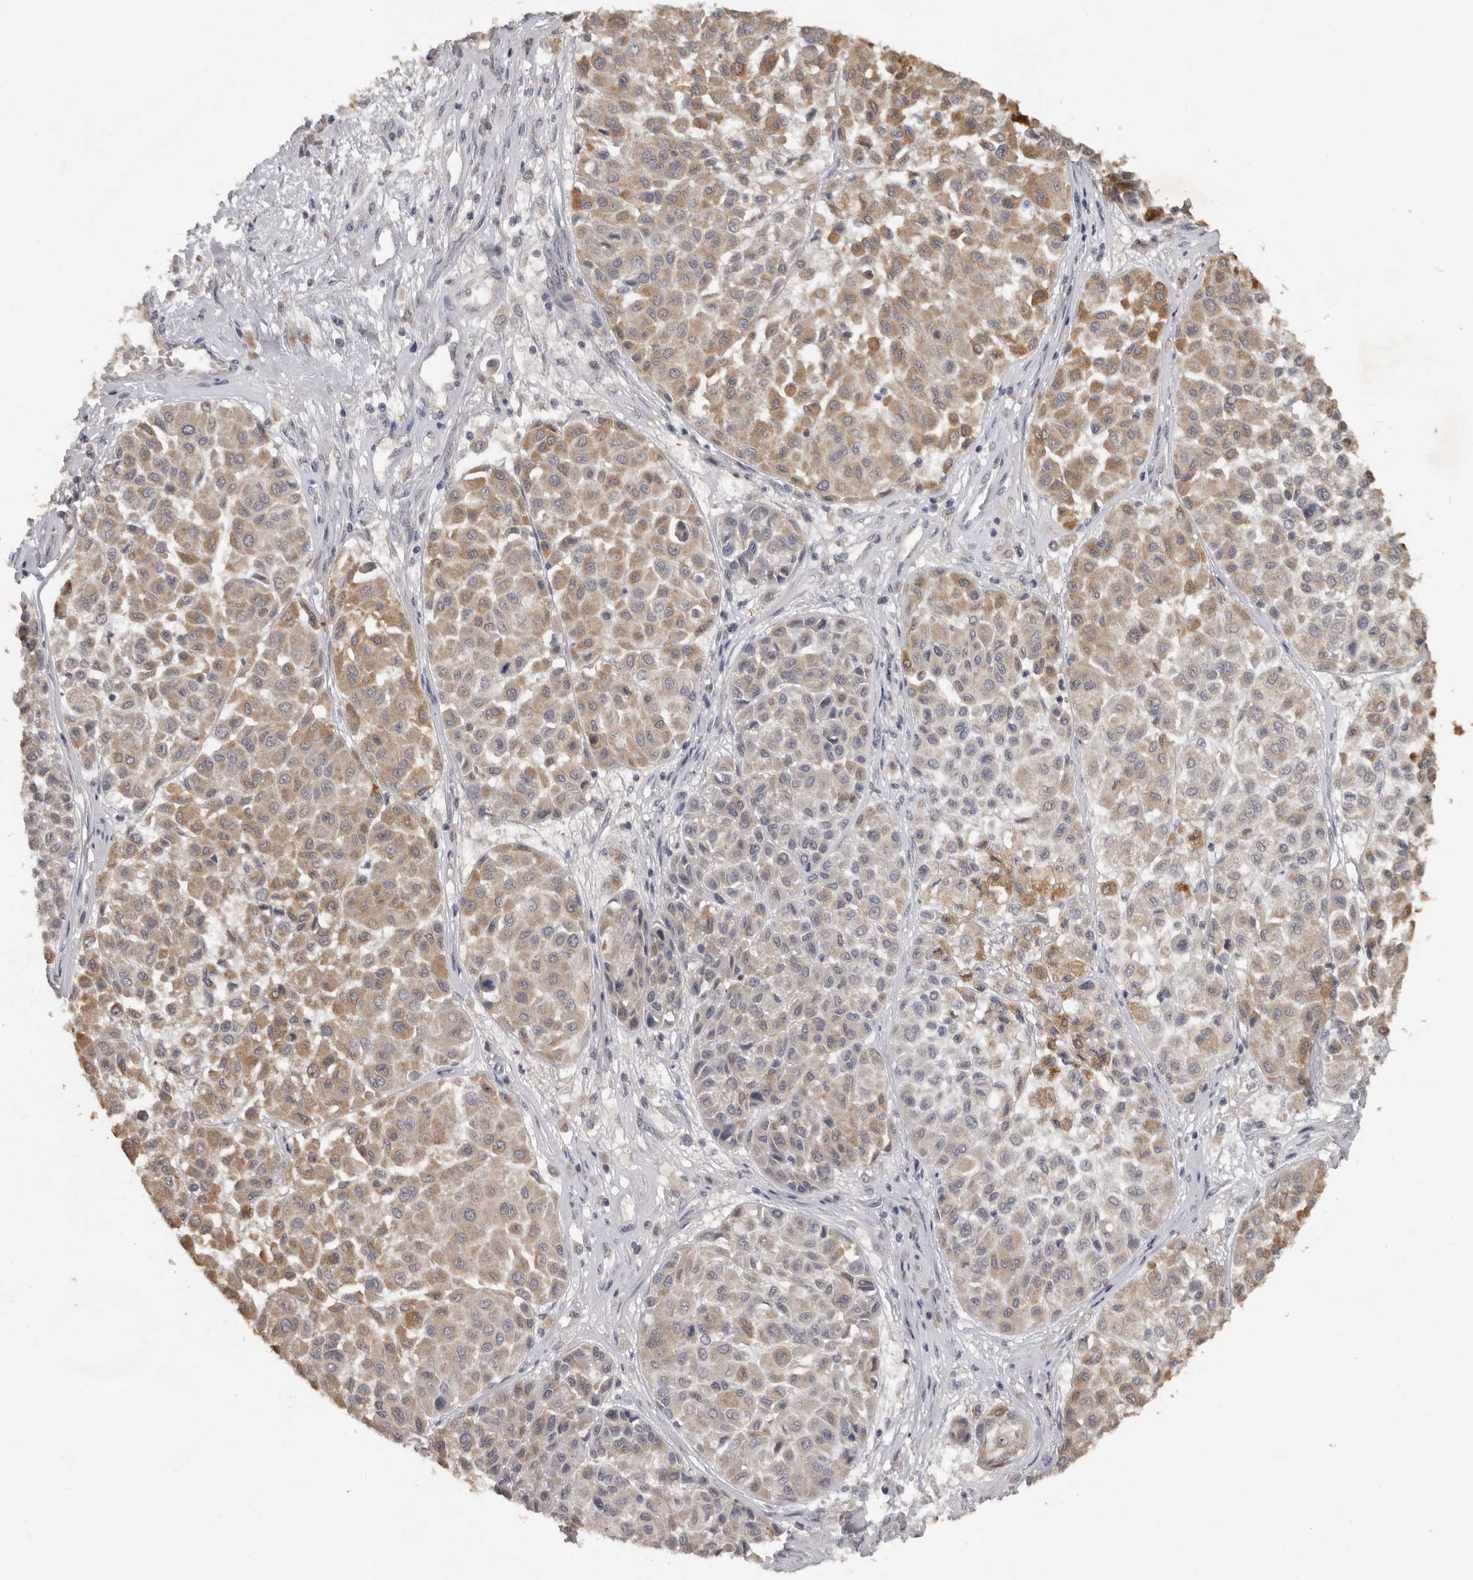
{"staining": {"intensity": "moderate", "quantity": "<25%", "location": "cytoplasmic/membranous"}, "tissue": "melanoma", "cell_type": "Tumor cells", "image_type": "cancer", "snomed": [{"axis": "morphology", "description": "Malignant melanoma, Metastatic site"}, {"axis": "topography", "description": "Soft tissue"}], "caption": "Immunohistochemical staining of human melanoma demonstrates low levels of moderate cytoplasmic/membranous protein positivity in approximately <25% of tumor cells.", "gene": "MTF1", "patient": {"sex": "male", "age": 41}}